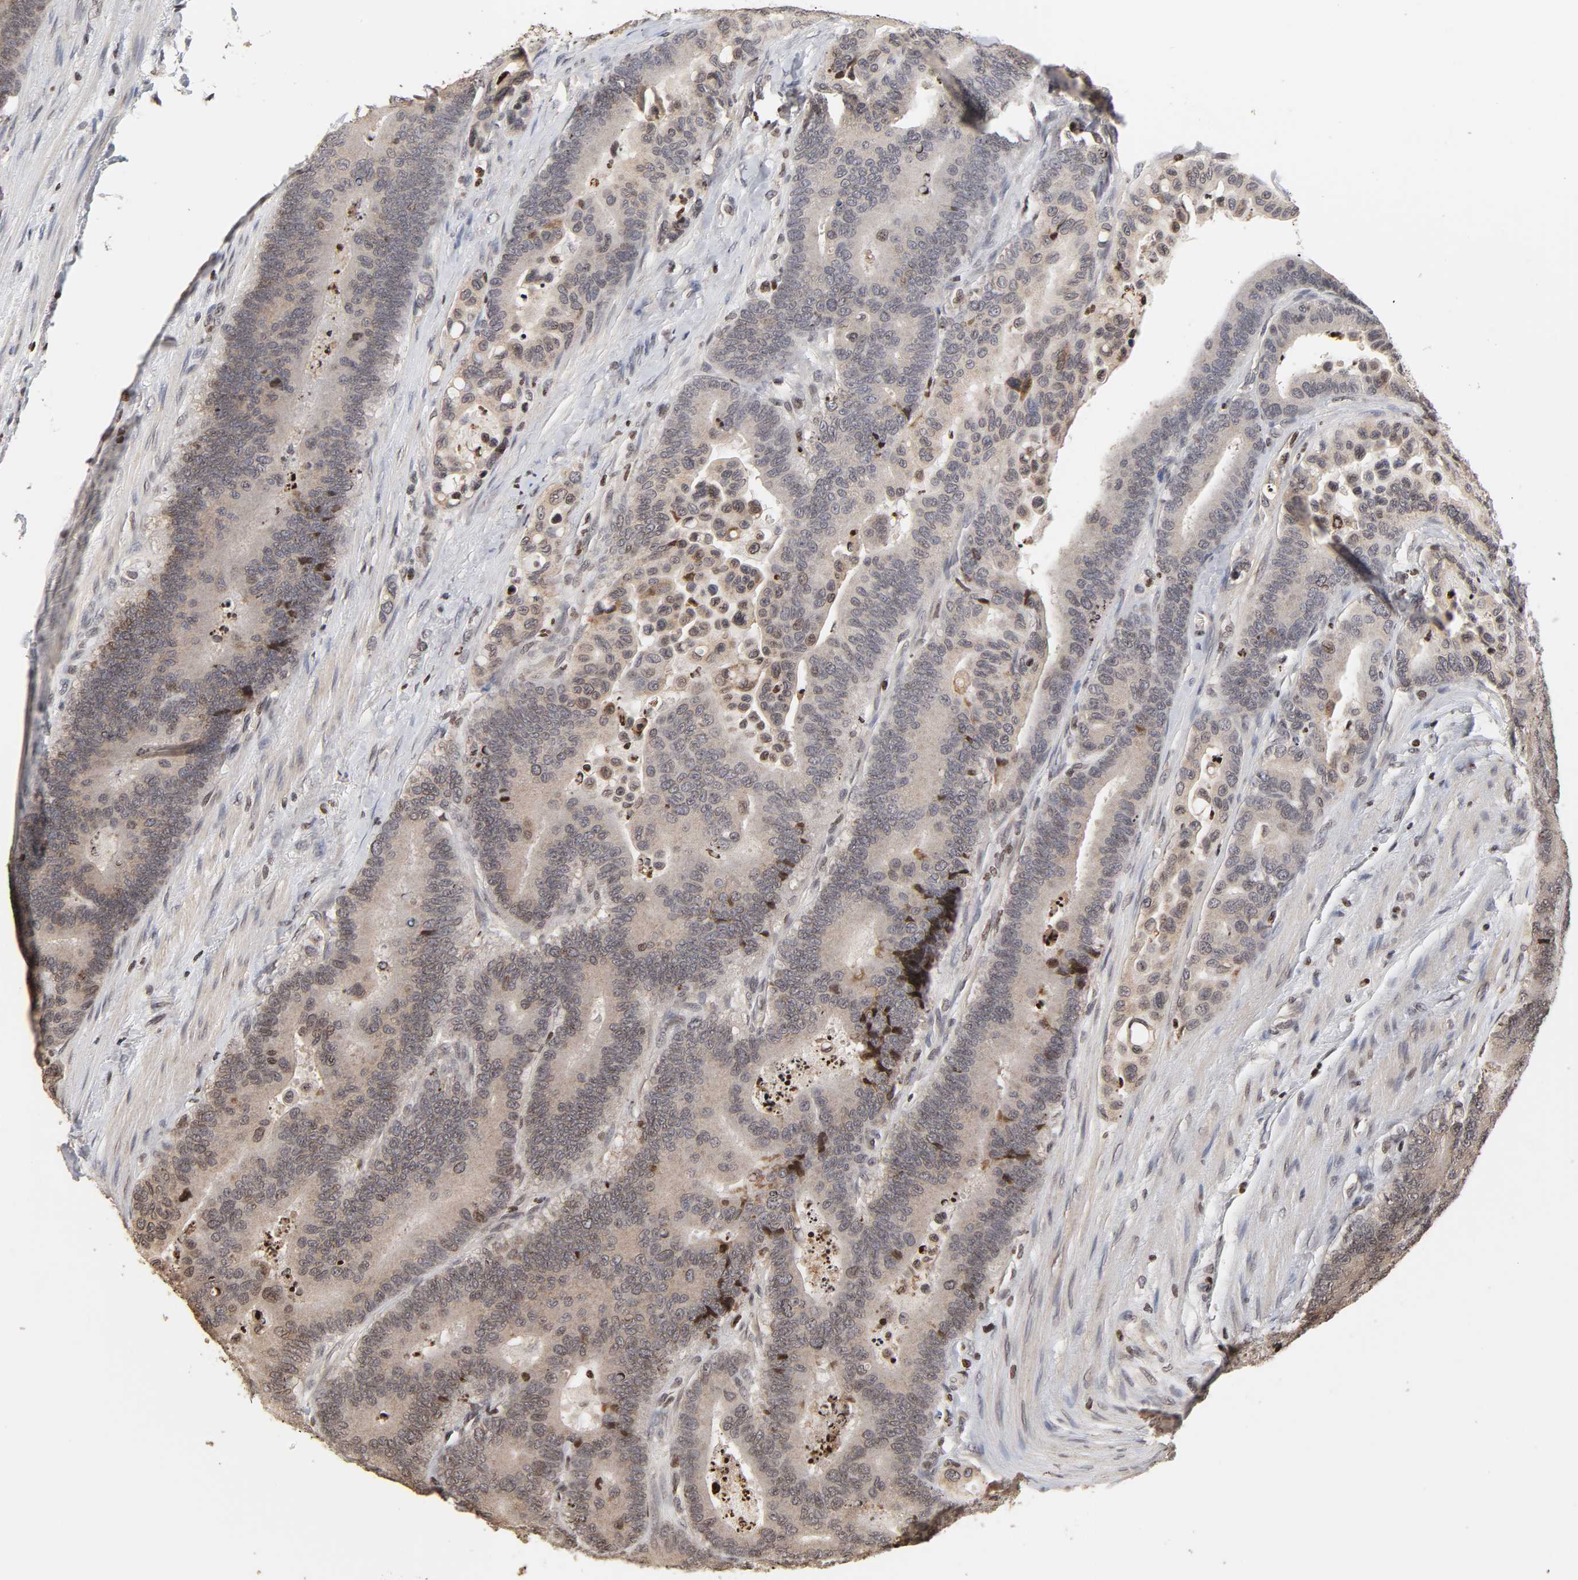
{"staining": {"intensity": "strong", "quantity": "<25%", "location": "nuclear"}, "tissue": "colorectal cancer", "cell_type": "Tumor cells", "image_type": "cancer", "snomed": [{"axis": "morphology", "description": "Normal tissue, NOS"}, {"axis": "morphology", "description": "Adenocarcinoma, NOS"}, {"axis": "topography", "description": "Colon"}], "caption": "Protein expression analysis of colorectal cancer (adenocarcinoma) shows strong nuclear expression in about <25% of tumor cells. (DAB (3,3'-diaminobenzidine) IHC with brightfield microscopy, high magnification).", "gene": "ZNF473", "patient": {"sex": "male", "age": 82}}